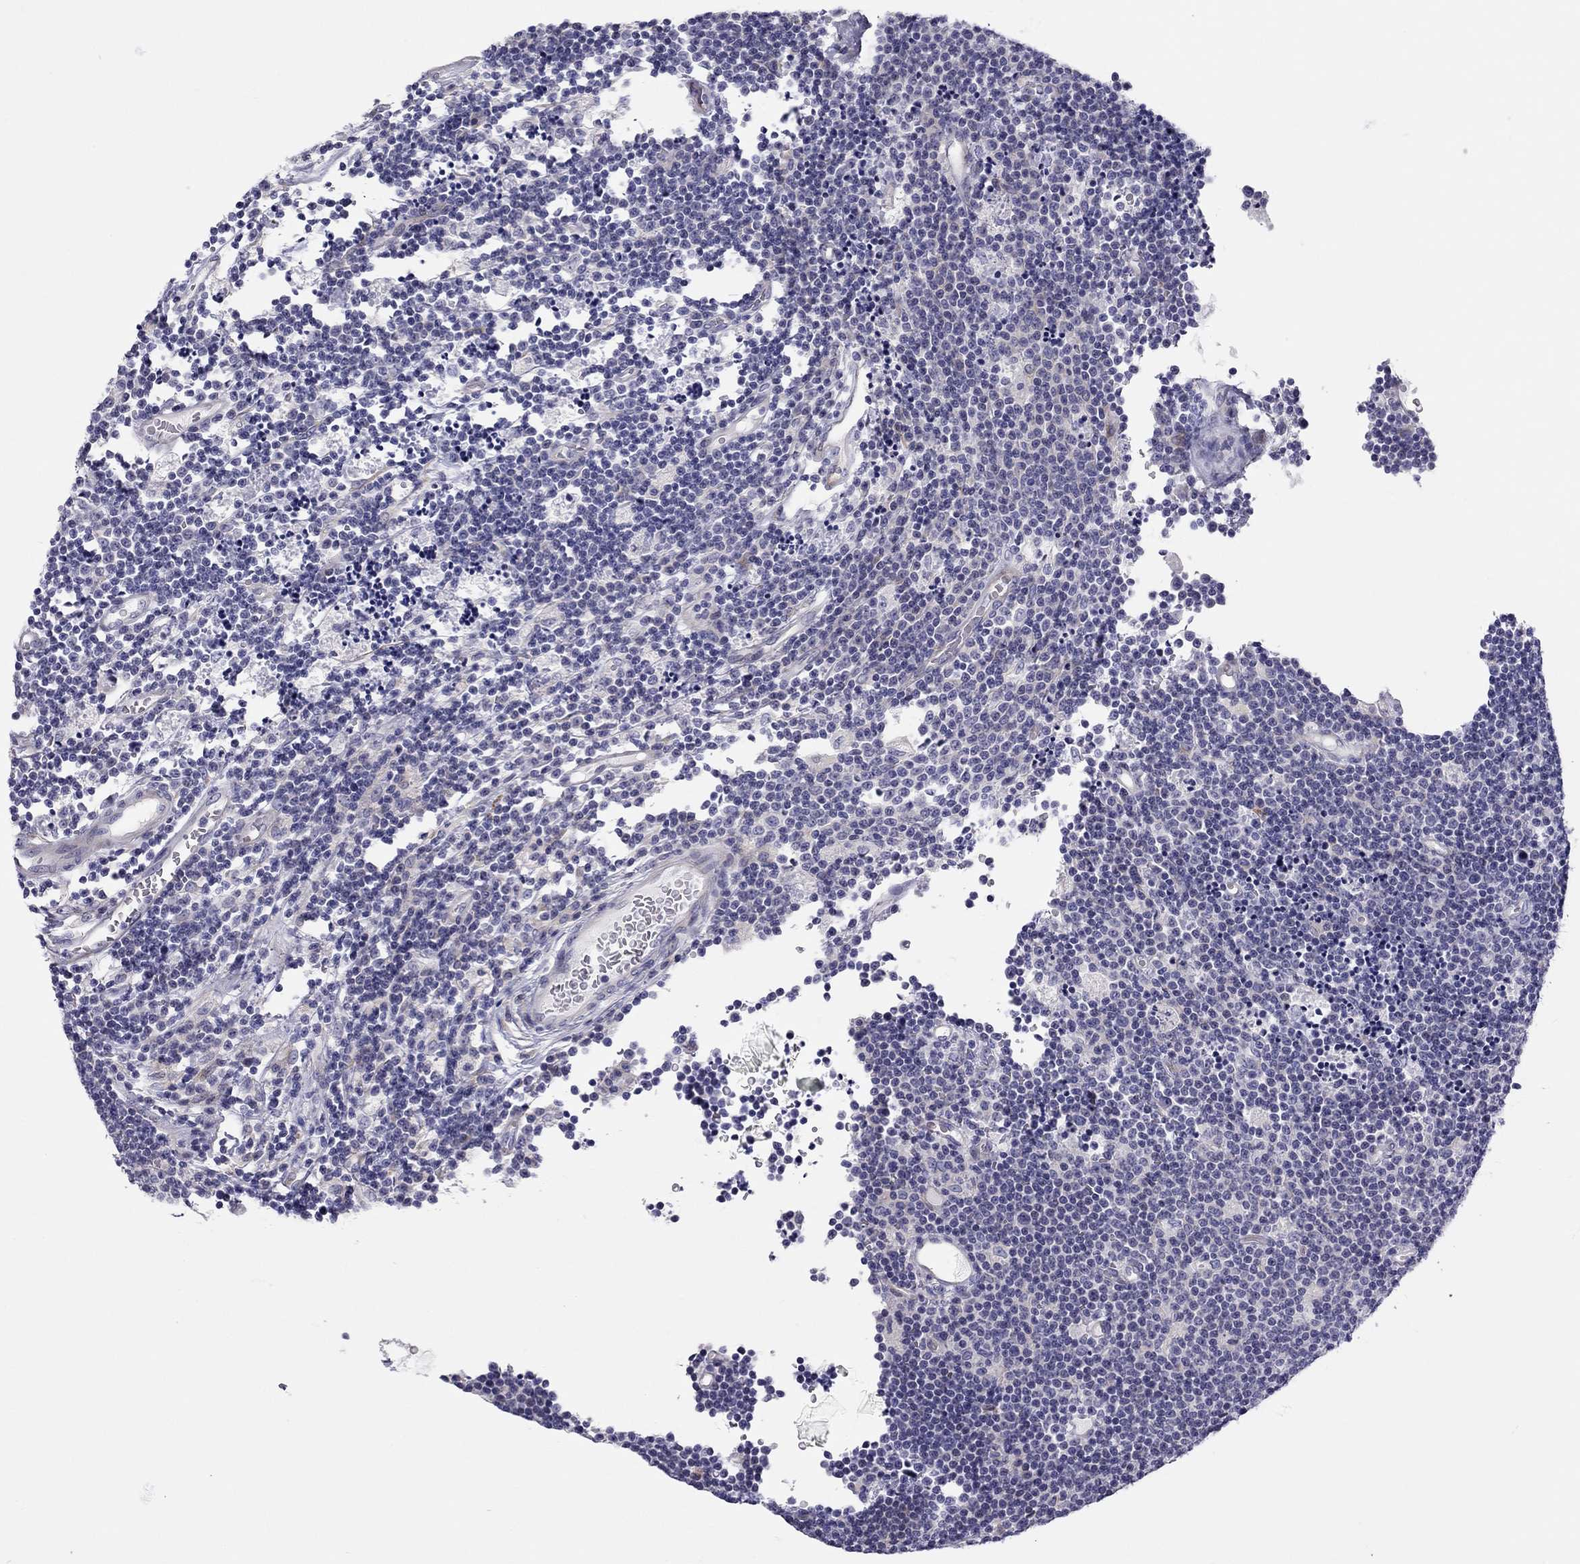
{"staining": {"intensity": "negative", "quantity": "none", "location": "none"}, "tissue": "lymphoma", "cell_type": "Tumor cells", "image_type": "cancer", "snomed": [{"axis": "morphology", "description": "Malignant lymphoma, non-Hodgkin's type, Low grade"}, {"axis": "topography", "description": "Brain"}], "caption": "Image shows no protein expression in tumor cells of lymphoma tissue. Nuclei are stained in blue.", "gene": "SCARB1", "patient": {"sex": "female", "age": 66}}